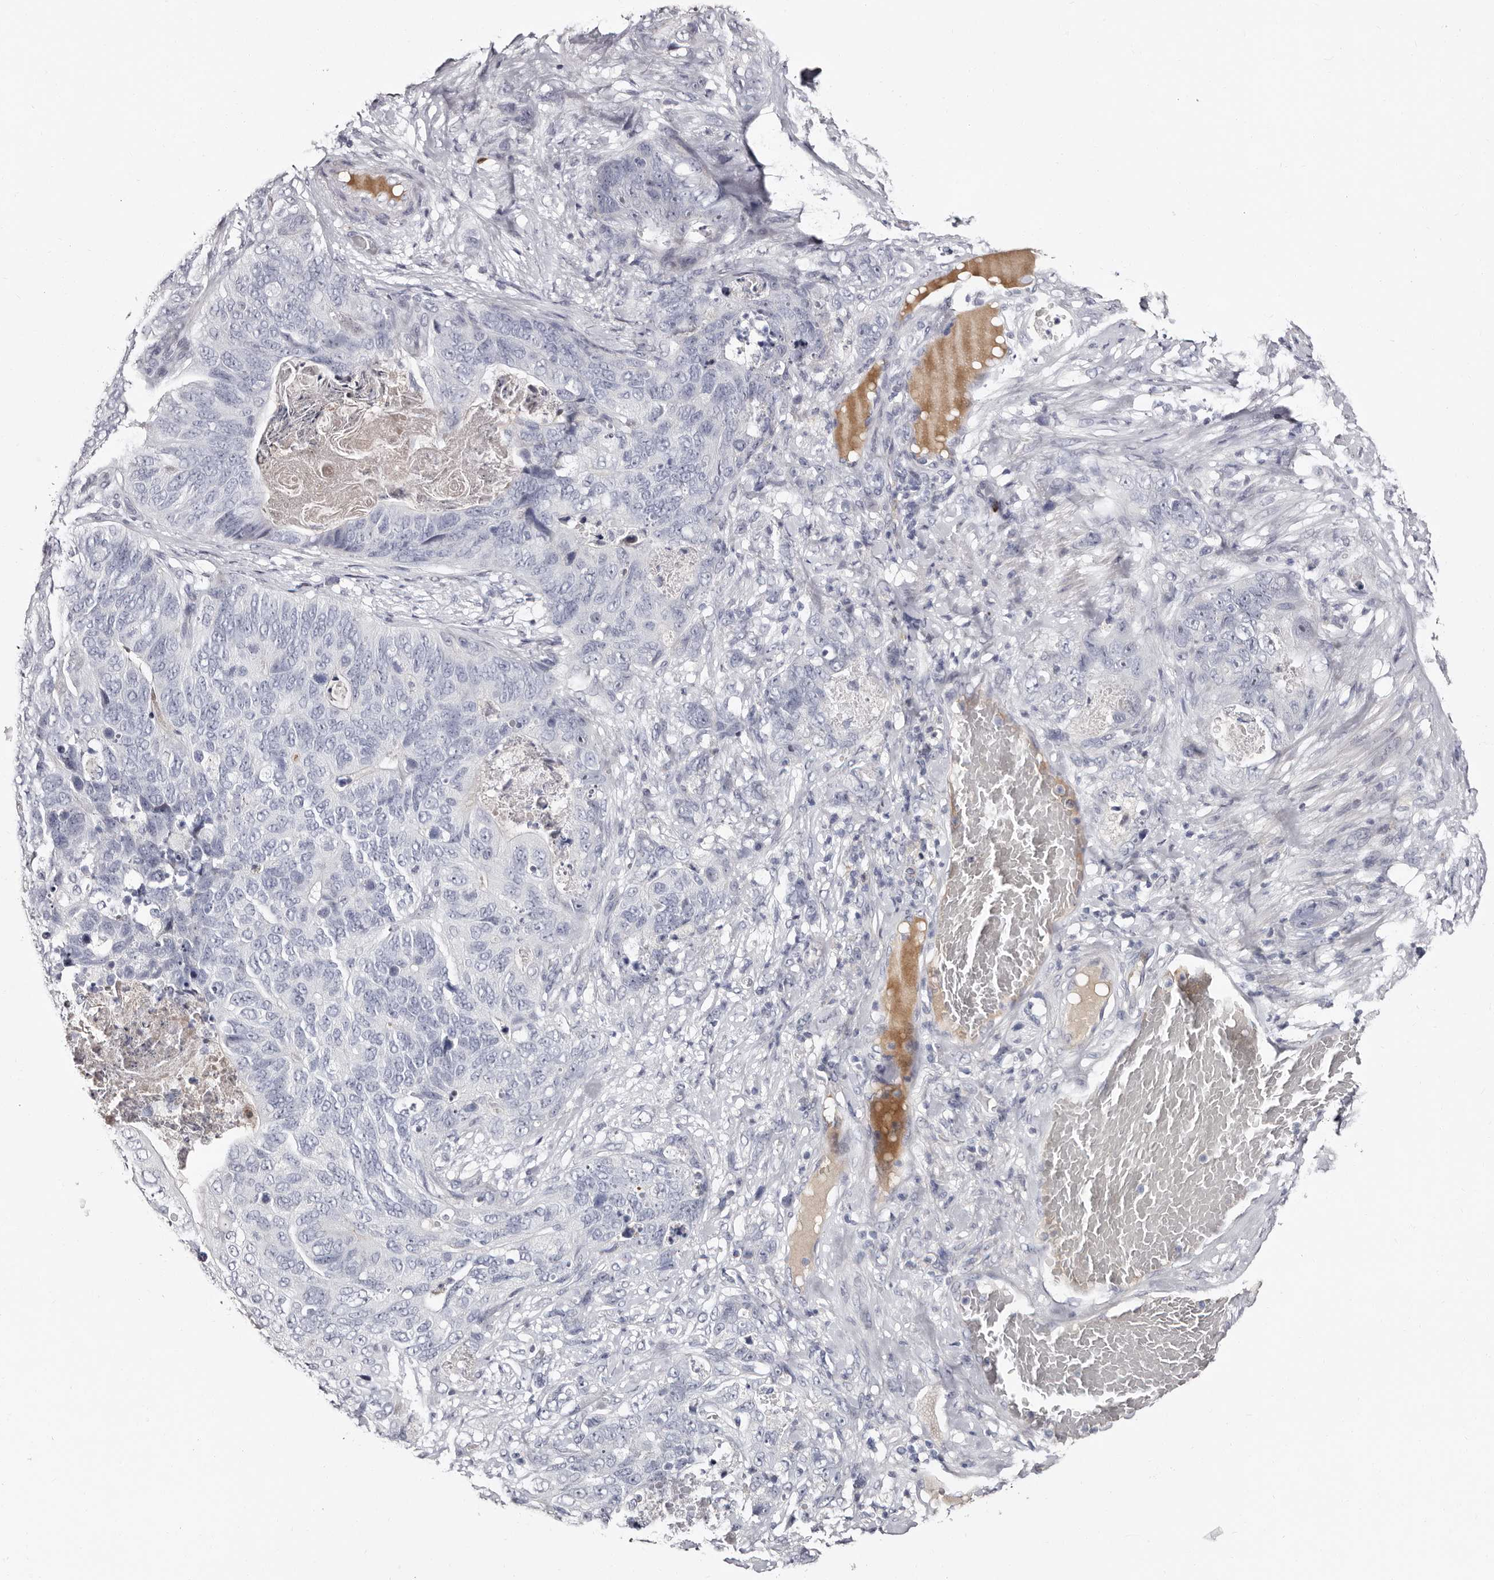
{"staining": {"intensity": "negative", "quantity": "none", "location": "none"}, "tissue": "stomach cancer", "cell_type": "Tumor cells", "image_type": "cancer", "snomed": [{"axis": "morphology", "description": "Normal tissue, NOS"}, {"axis": "morphology", "description": "Adenocarcinoma, NOS"}, {"axis": "topography", "description": "Stomach"}], "caption": "An IHC photomicrograph of adenocarcinoma (stomach) is shown. There is no staining in tumor cells of adenocarcinoma (stomach).", "gene": "TBC1D22B", "patient": {"sex": "female", "age": 89}}